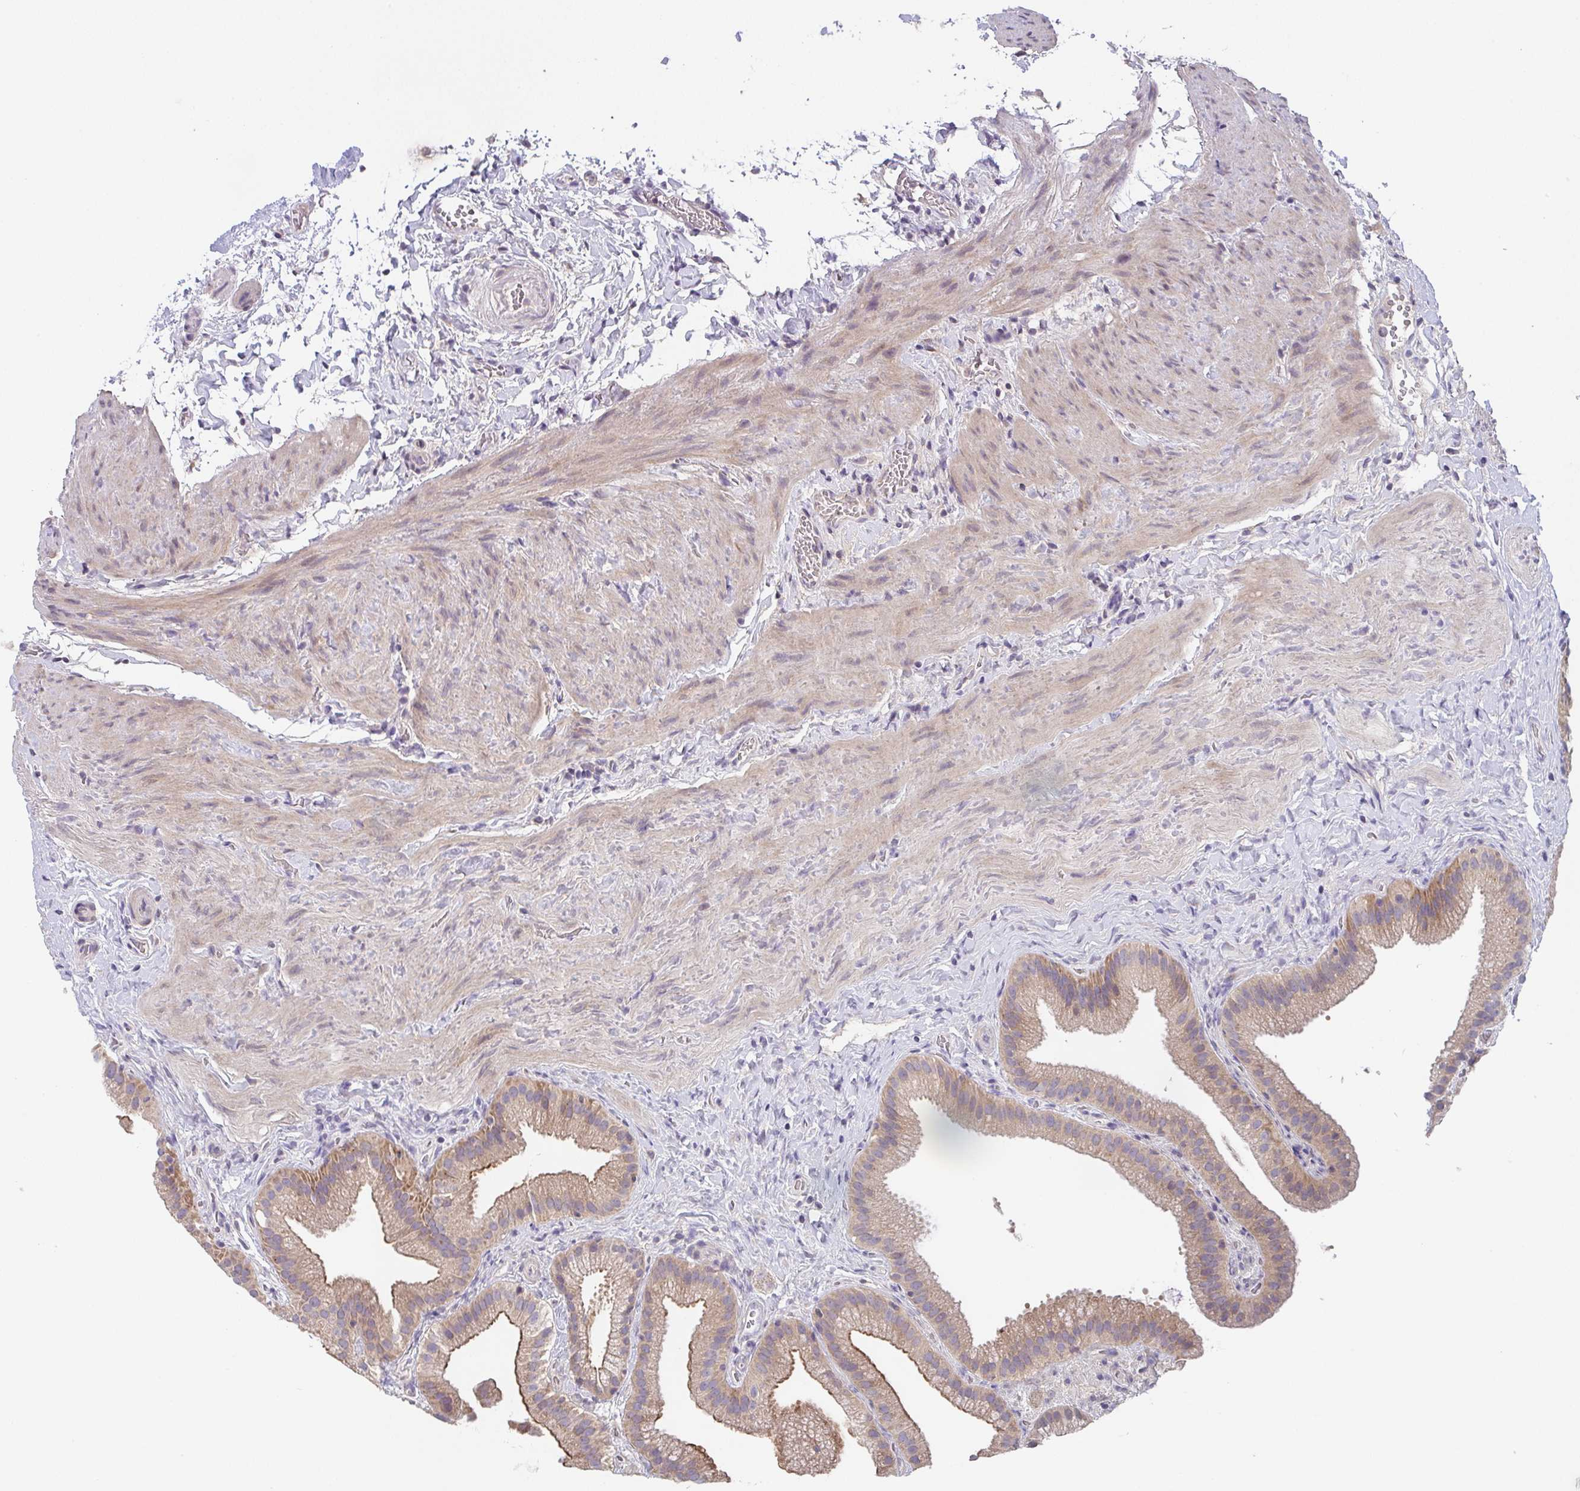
{"staining": {"intensity": "moderate", "quantity": ">75%", "location": "cytoplasmic/membranous"}, "tissue": "gallbladder", "cell_type": "Glandular cells", "image_type": "normal", "snomed": [{"axis": "morphology", "description": "Normal tissue, NOS"}, {"axis": "topography", "description": "Gallbladder"}], "caption": "Immunohistochemistry micrograph of unremarkable gallbladder: gallbladder stained using IHC displays medium levels of moderate protein expression localized specifically in the cytoplasmic/membranous of glandular cells, appearing as a cytoplasmic/membranous brown color.", "gene": "TSPAN31", "patient": {"sex": "female", "age": 63}}